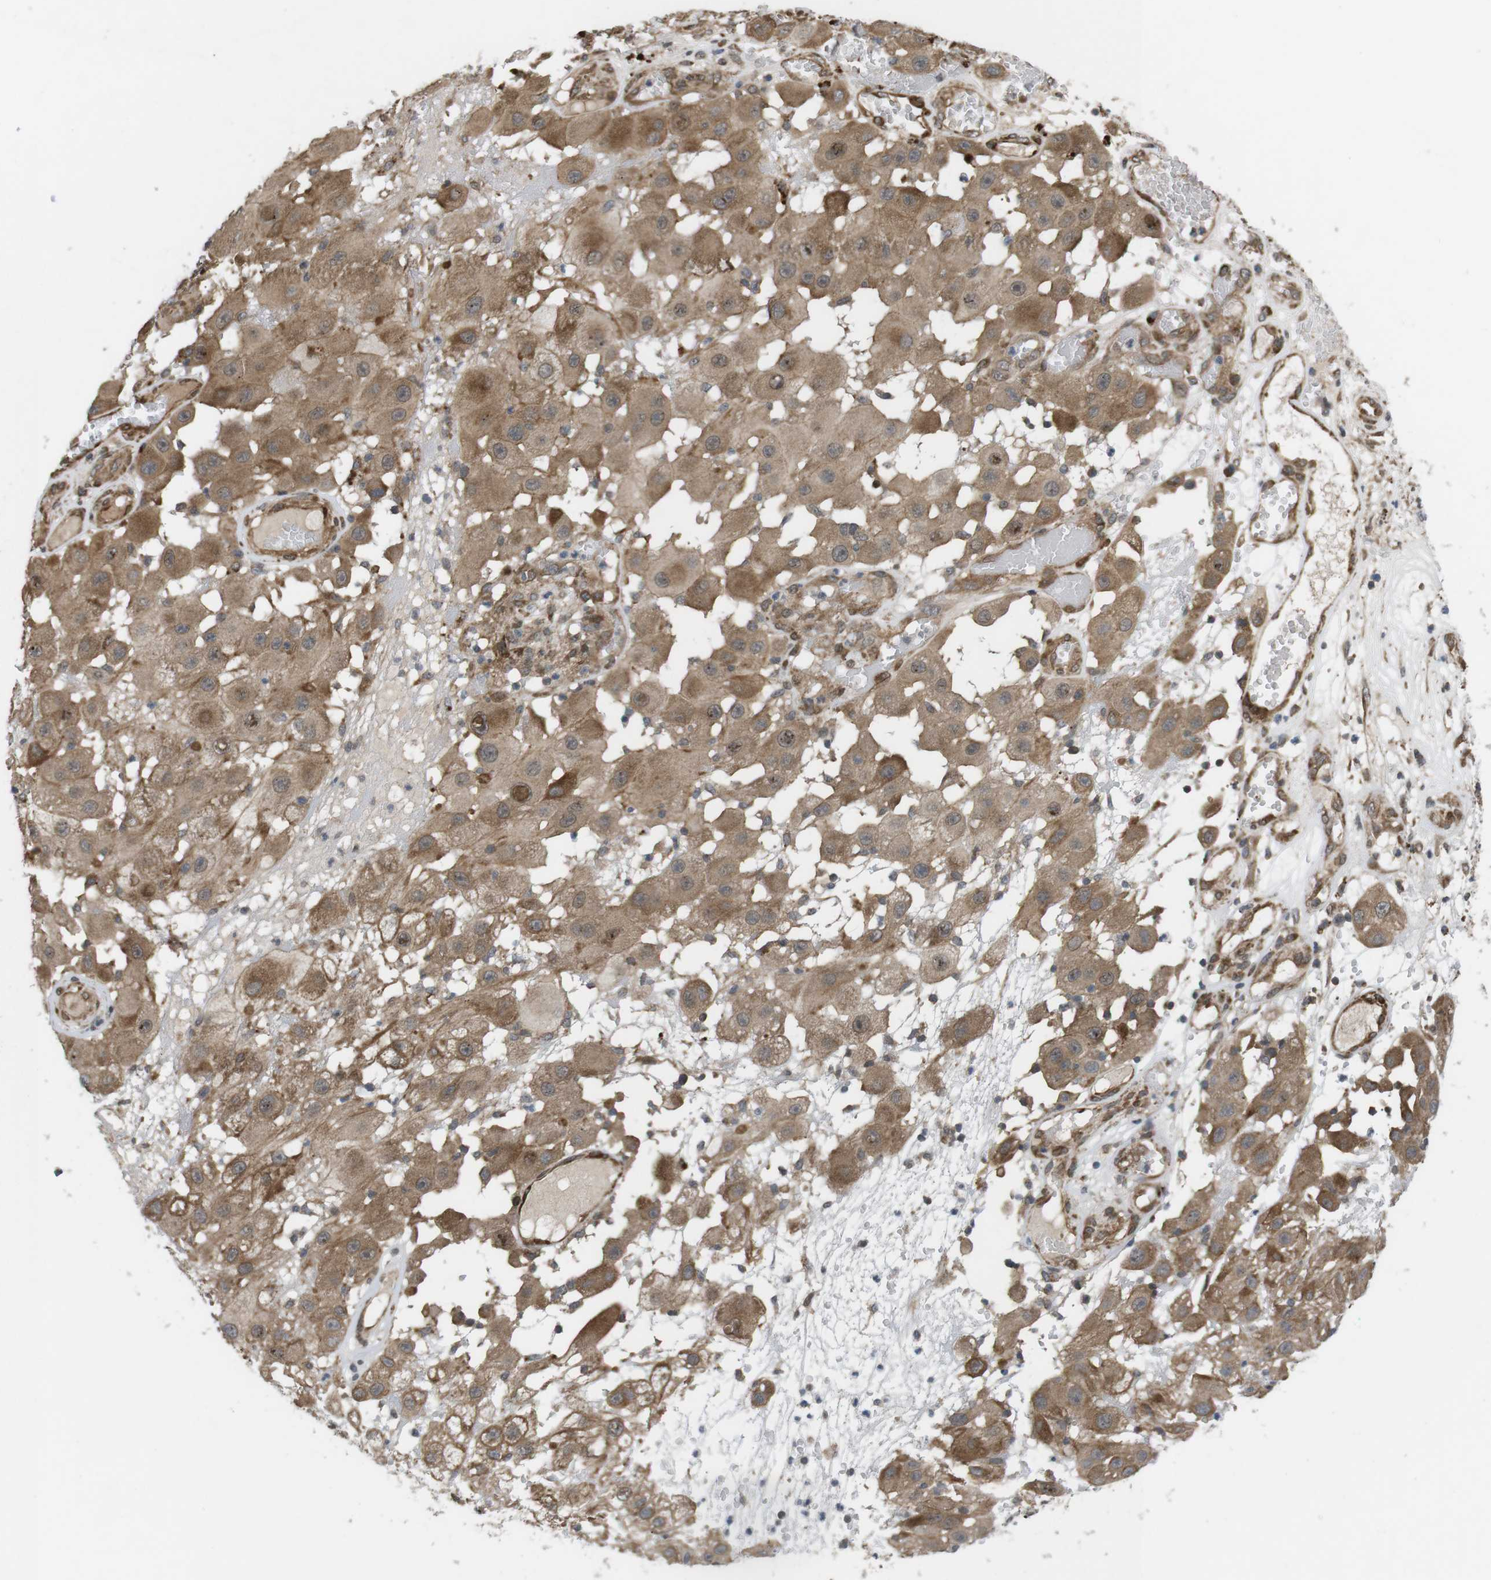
{"staining": {"intensity": "moderate", "quantity": ">75%", "location": "cytoplasmic/membranous"}, "tissue": "melanoma", "cell_type": "Tumor cells", "image_type": "cancer", "snomed": [{"axis": "morphology", "description": "Malignant melanoma, NOS"}, {"axis": "topography", "description": "Skin"}], "caption": "Melanoma tissue demonstrates moderate cytoplasmic/membranous positivity in approximately >75% of tumor cells", "gene": "KANK2", "patient": {"sex": "female", "age": 81}}